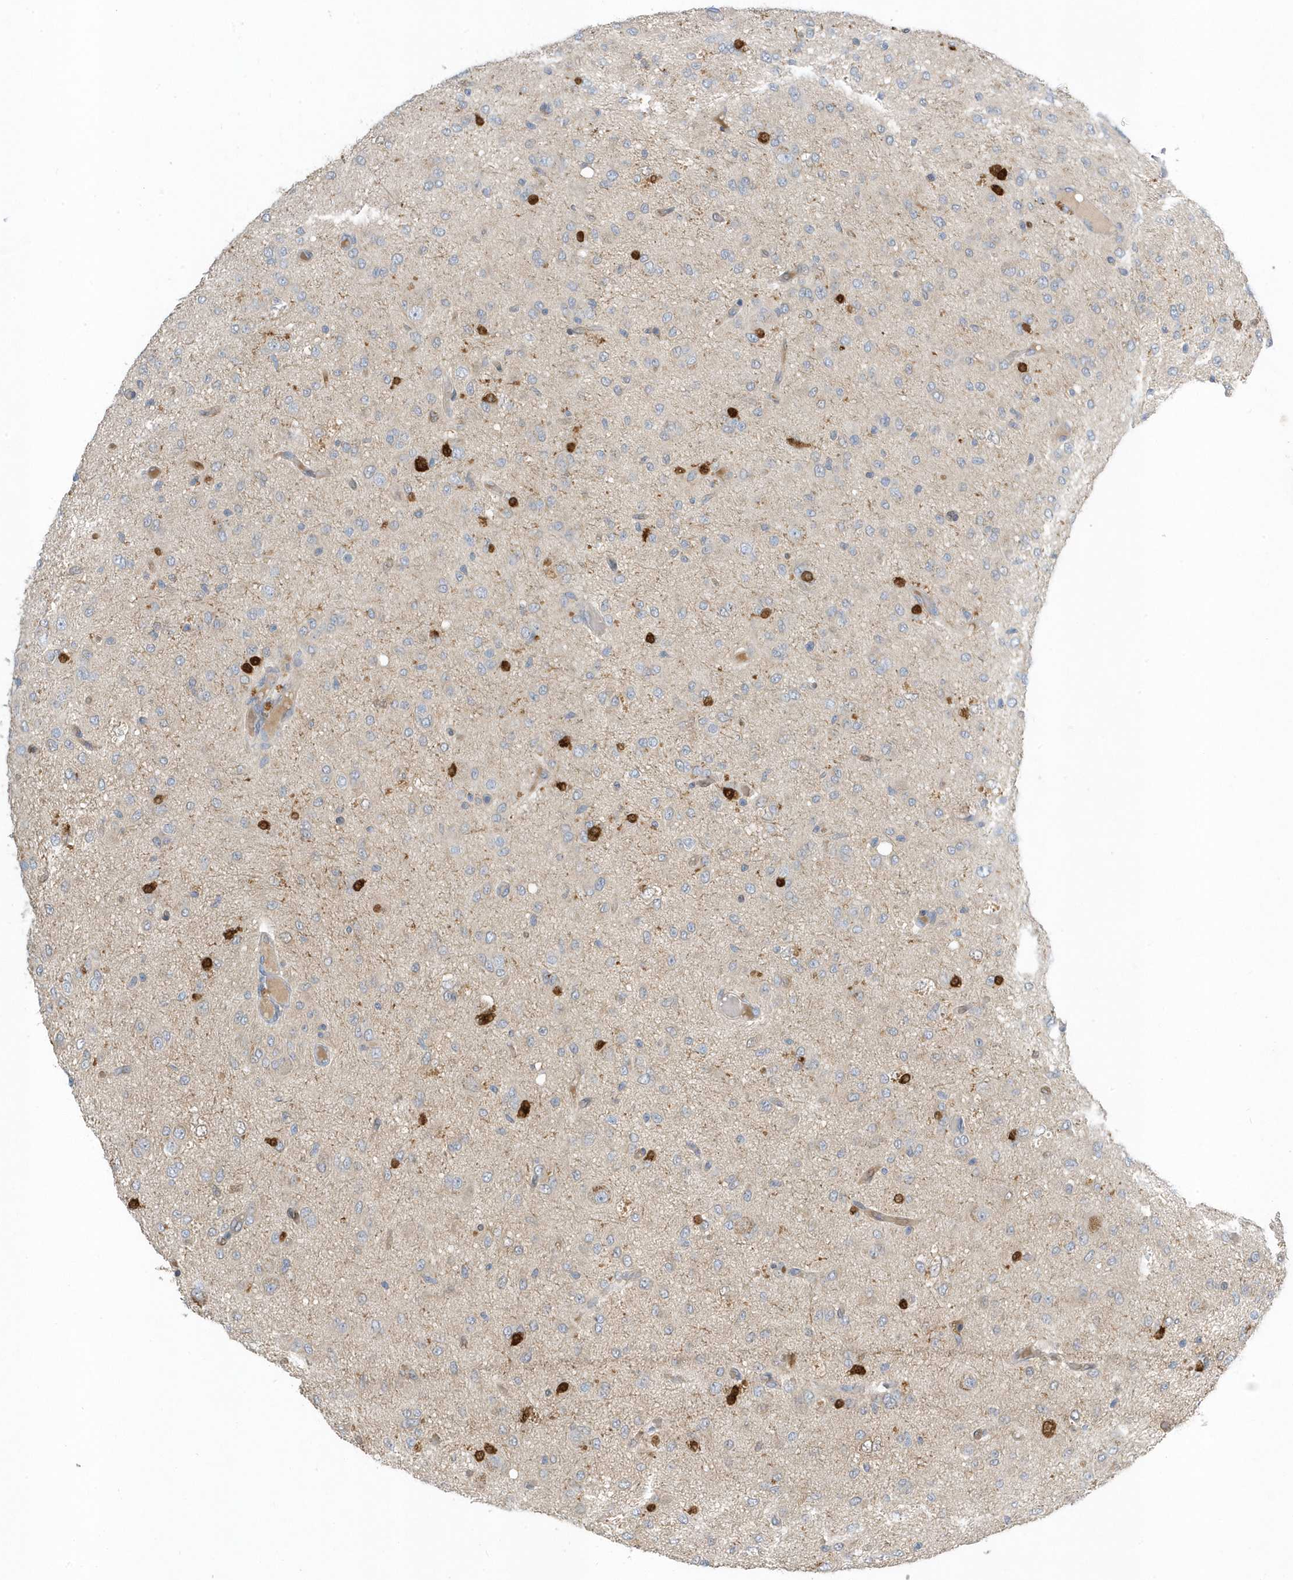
{"staining": {"intensity": "strong", "quantity": "<25%", "location": "cytoplasmic/membranous,nuclear"}, "tissue": "glioma", "cell_type": "Tumor cells", "image_type": "cancer", "snomed": [{"axis": "morphology", "description": "Glioma, malignant, High grade"}, {"axis": "topography", "description": "Brain"}], "caption": "A high-resolution photomicrograph shows IHC staining of glioma, which exhibits strong cytoplasmic/membranous and nuclear positivity in about <25% of tumor cells. The staining was performed using DAB, with brown indicating positive protein expression. Nuclei are stained blue with hematoxylin.", "gene": "USP53", "patient": {"sex": "female", "age": 59}}